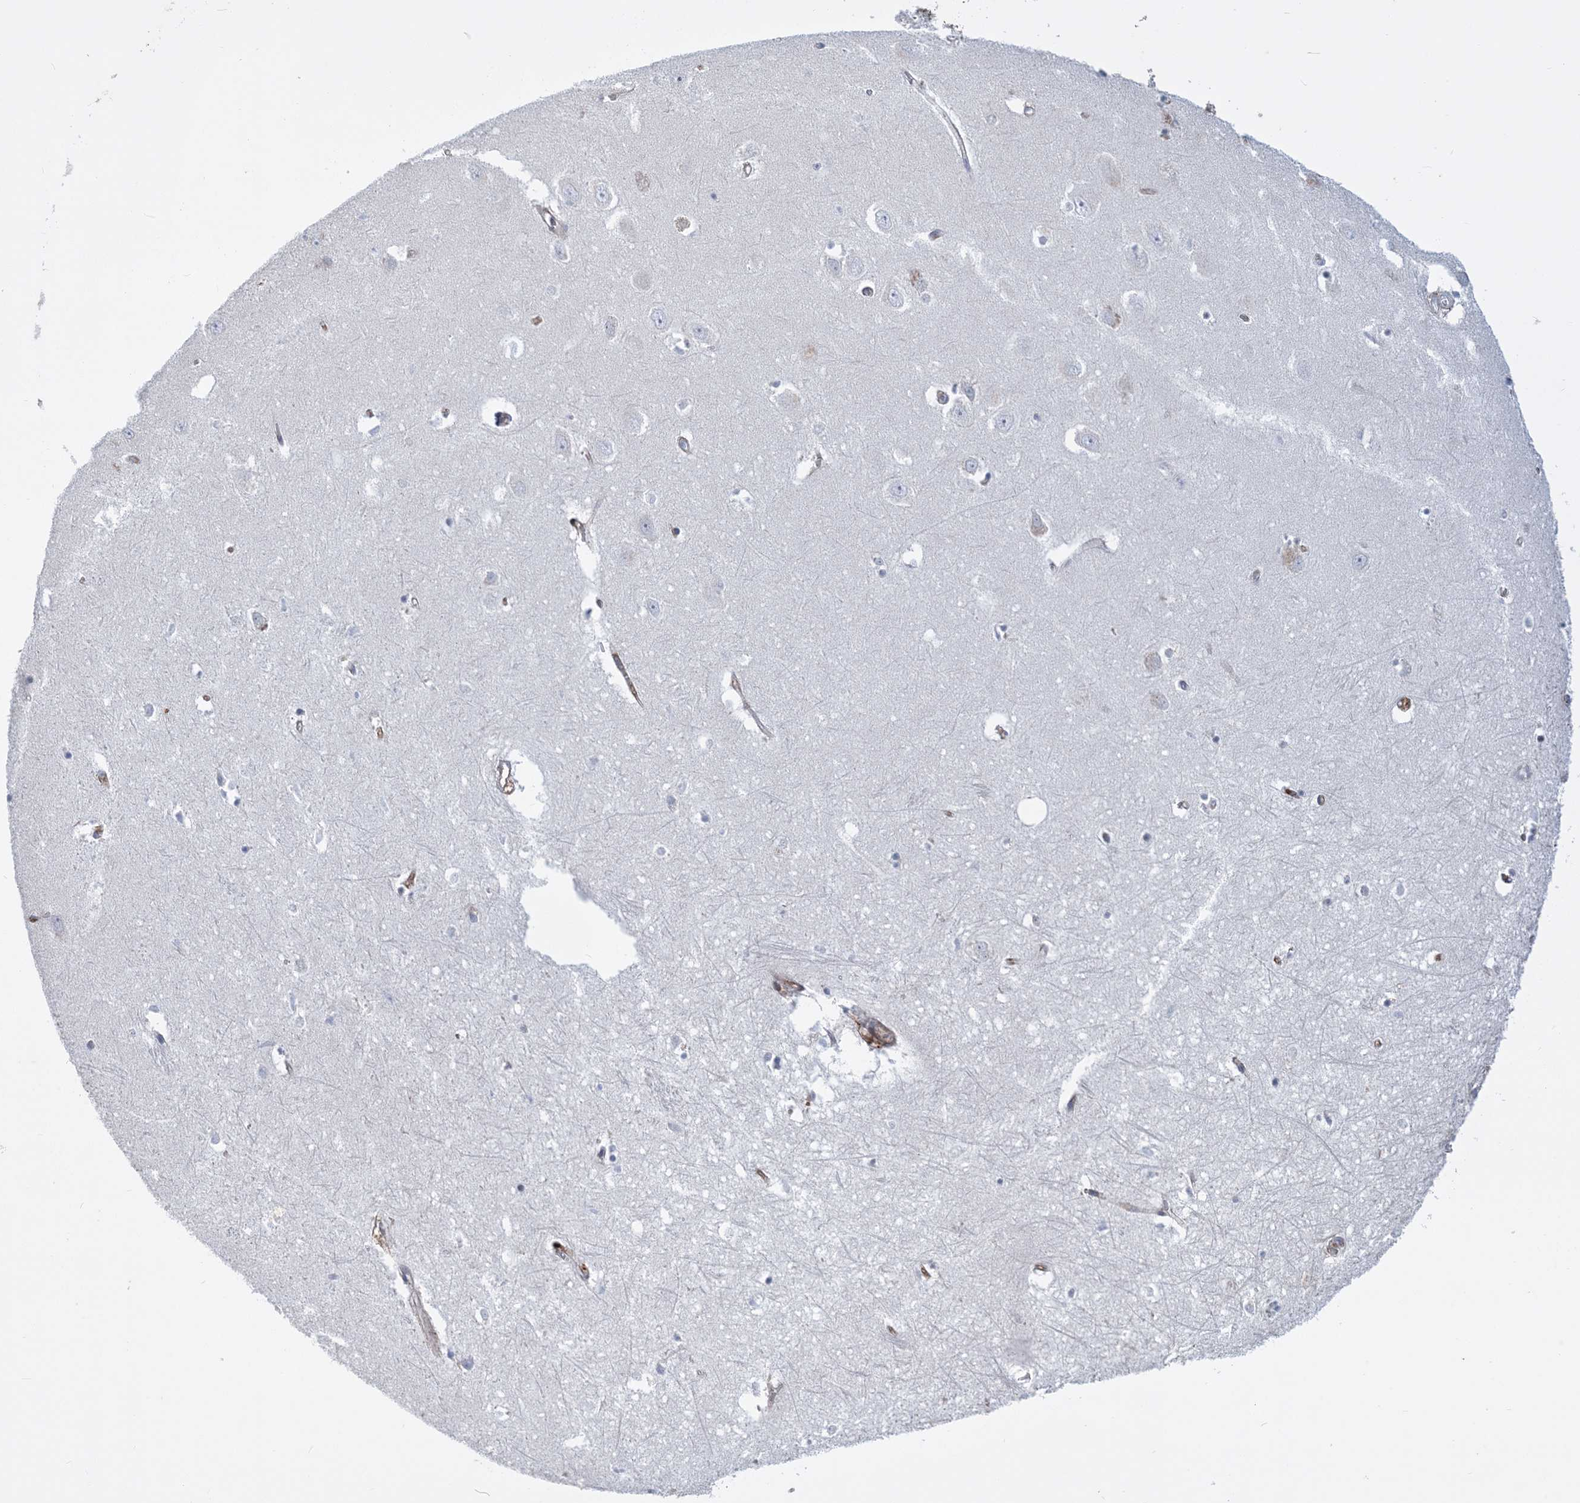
{"staining": {"intensity": "negative", "quantity": "none", "location": "none"}, "tissue": "hippocampus", "cell_type": "Glial cells", "image_type": "normal", "snomed": [{"axis": "morphology", "description": "Normal tissue, NOS"}, {"axis": "topography", "description": "Hippocampus"}], "caption": "This is a micrograph of IHC staining of normal hippocampus, which shows no positivity in glial cells. The staining was performed using DAB to visualize the protein expression in brown, while the nuclei were stained in blue with hematoxylin (Magnification: 20x).", "gene": "RNPEPL1", "patient": {"sex": "female", "age": 64}}